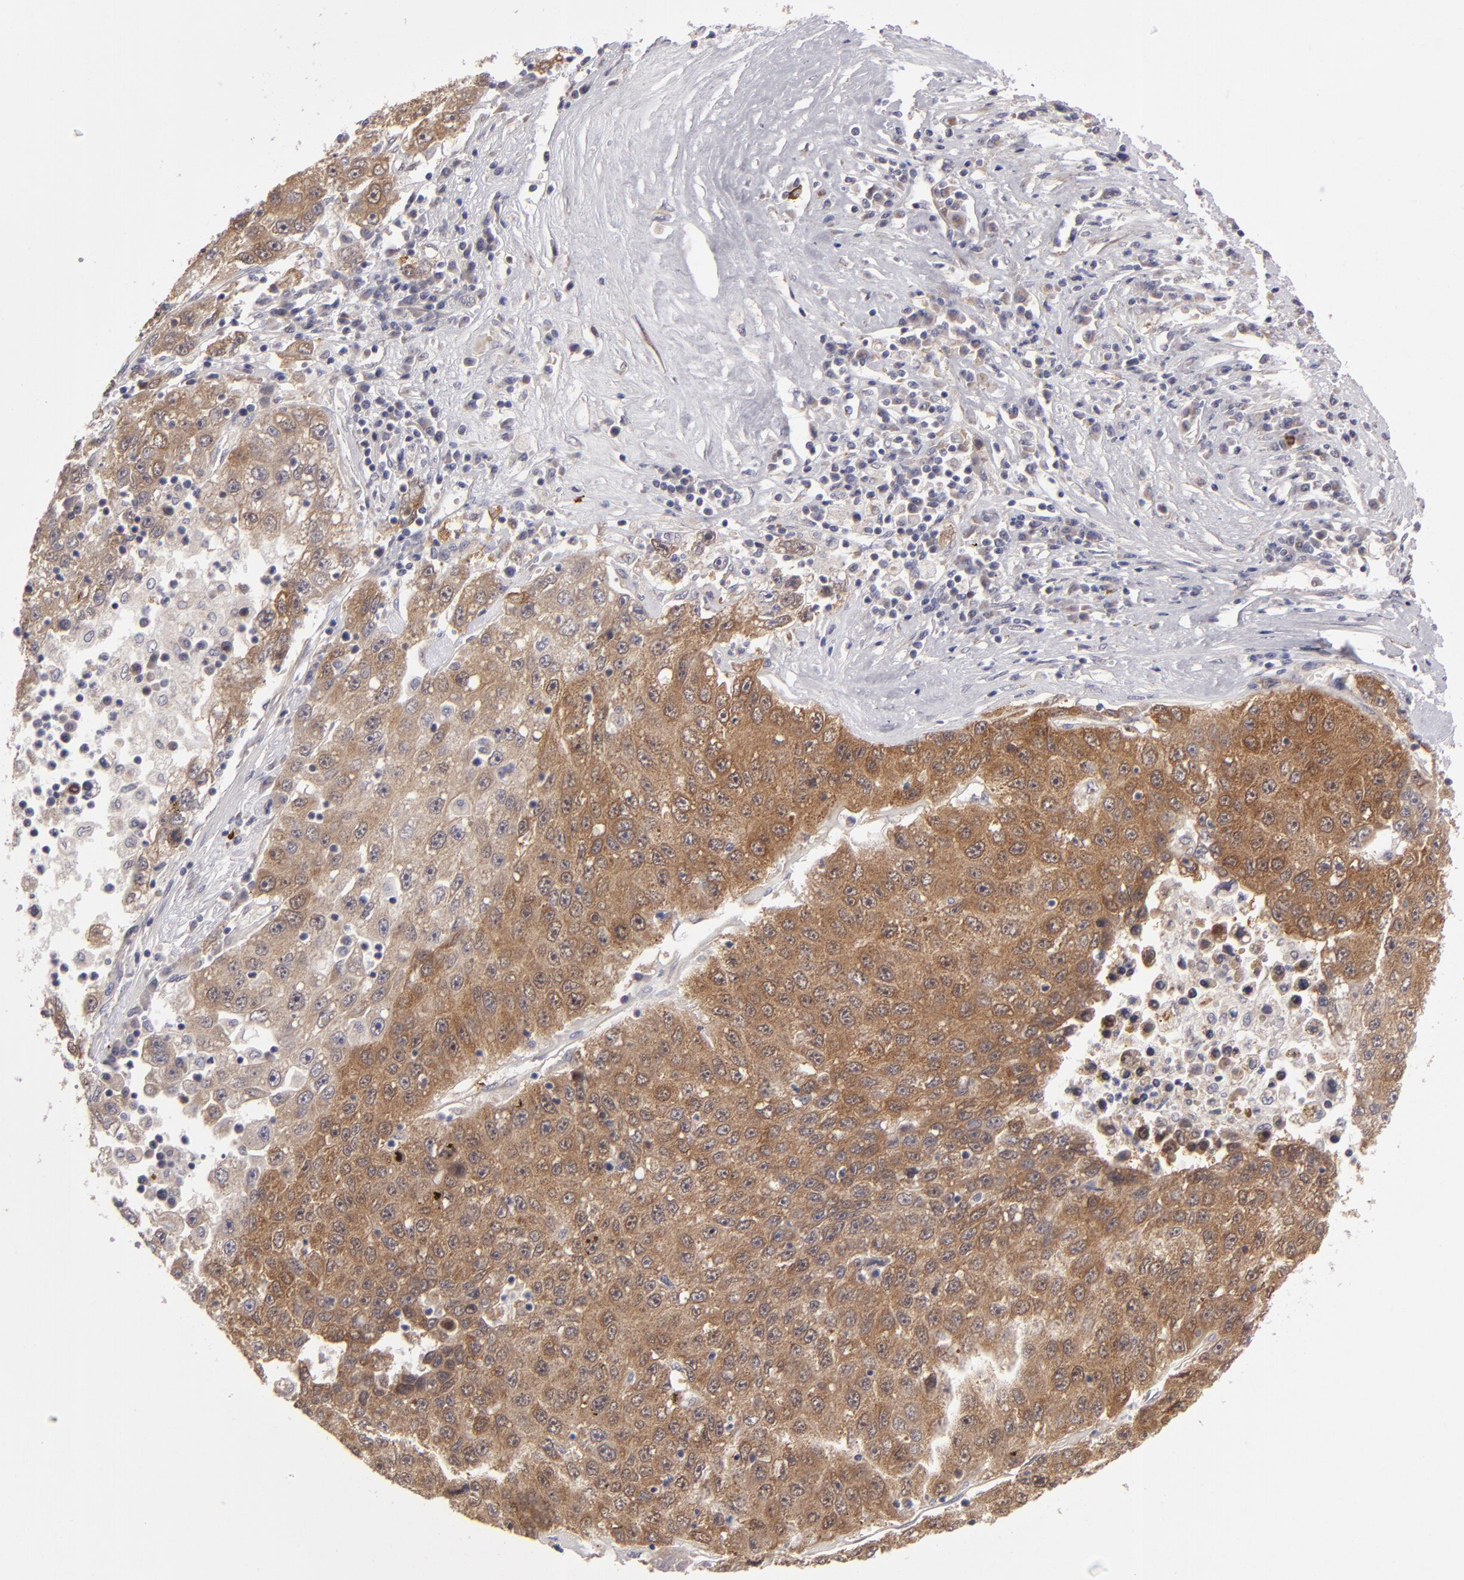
{"staining": {"intensity": "strong", "quantity": ">75%", "location": "cytoplasmic/membranous"}, "tissue": "liver cancer", "cell_type": "Tumor cells", "image_type": "cancer", "snomed": [{"axis": "morphology", "description": "Carcinoma, Hepatocellular, NOS"}, {"axis": "topography", "description": "Liver"}], "caption": "Protein analysis of liver hepatocellular carcinoma tissue demonstrates strong cytoplasmic/membranous positivity in approximately >75% of tumor cells. The staining was performed using DAB (3,3'-diaminobenzidine) to visualize the protein expression in brown, while the nuclei were stained in blue with hematoxylin (Magnification: 20x).", "gene": "SH2D4A", "patient": {"sex": "male", "age": 49}}